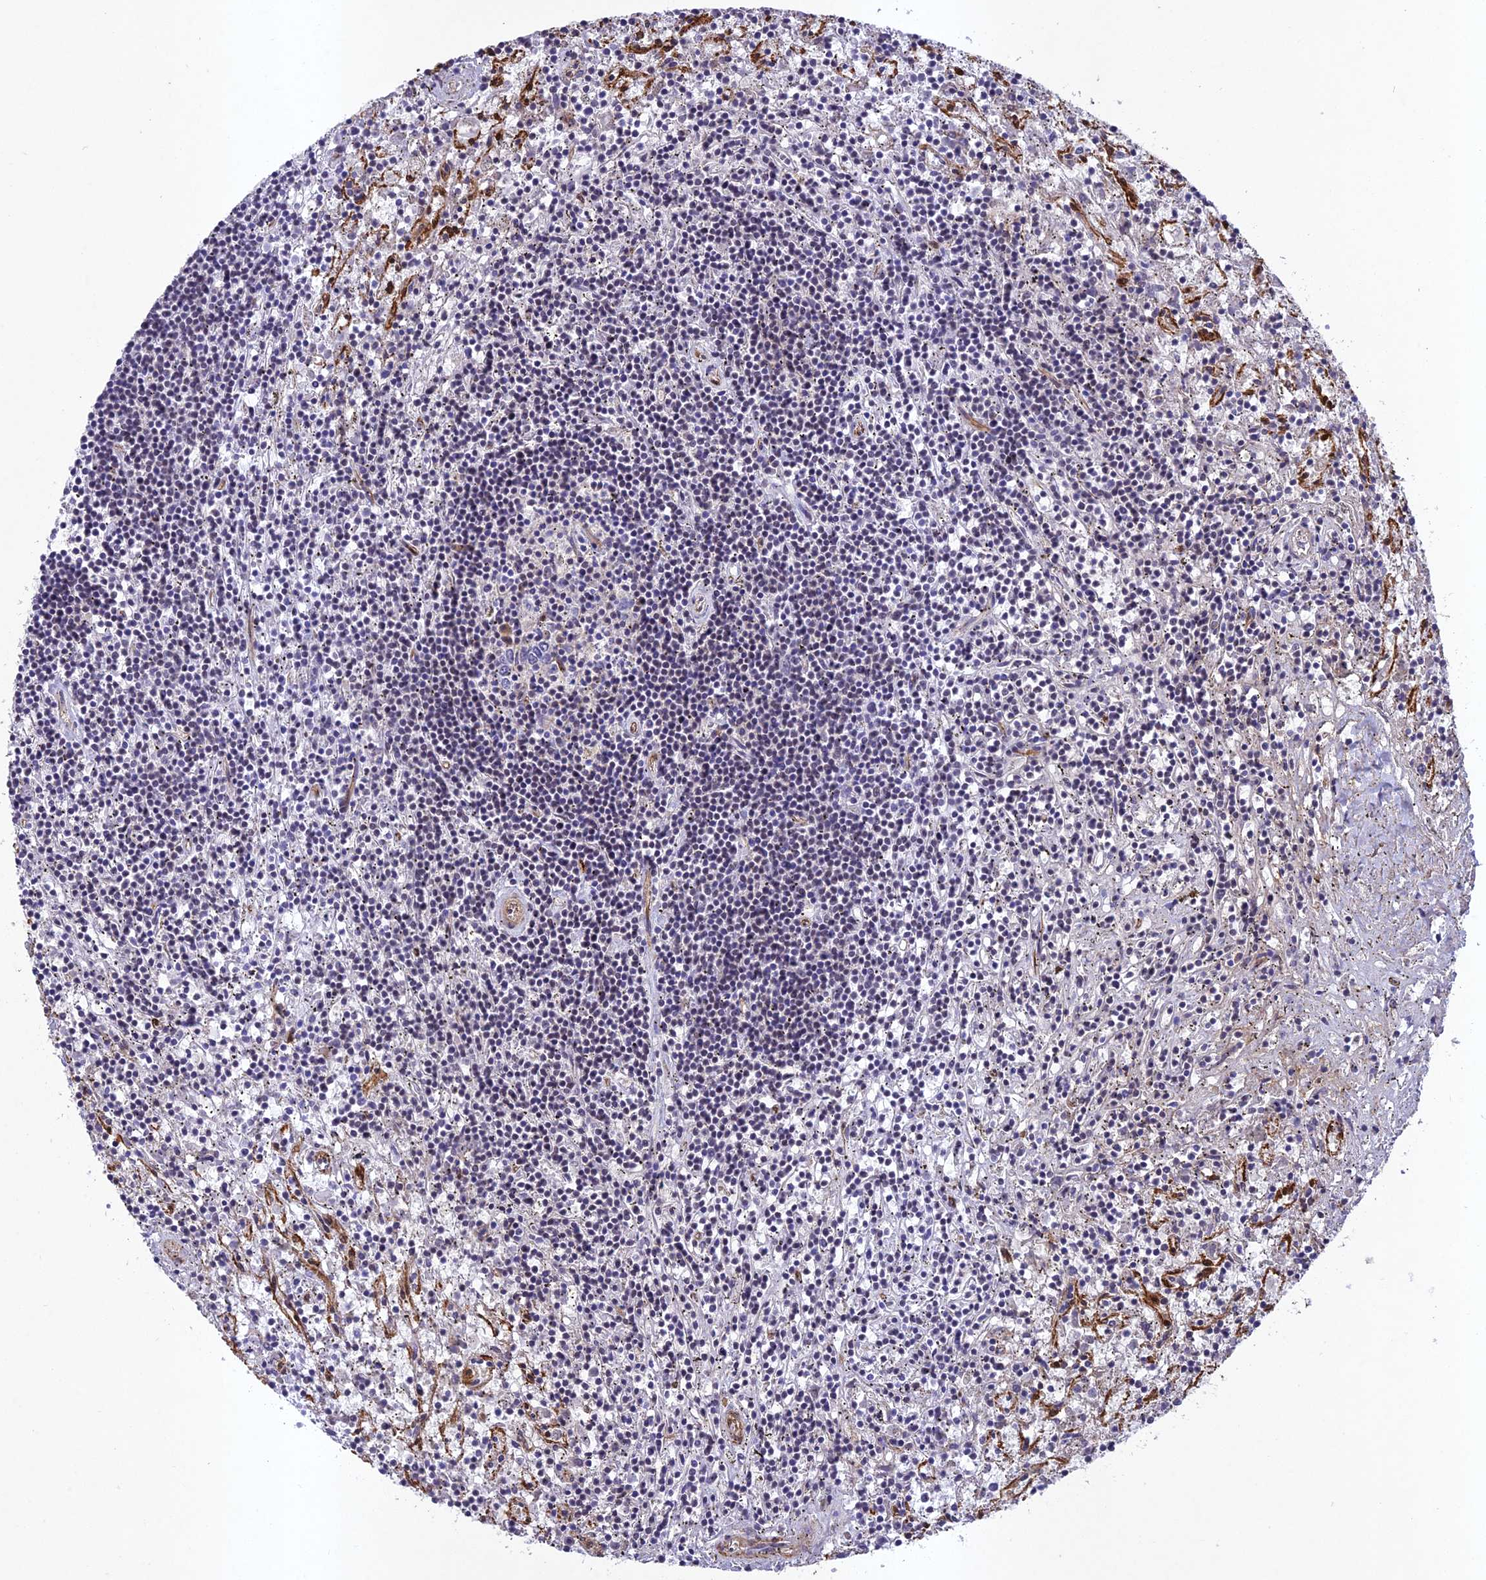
{"staining": {"intensity": "negative", "quantity": "none", "location": "none"}, "tissue": "lymphoma", "cell_type": "Tumor cells", "image_type": "cancer", "snomed": [{"axis": "morphology", "description": "Malignant lymphoma, non-Hodgkin's type, Low grade"}, {"axis": "topography", "description": "Spleen"}], "caption": "Immunohistochemistry (IHC) of human lymphoma demonstrates no expression in tumor cells.", "gene": "TNS1", "patient": {"sex": "male", "age": 76}}